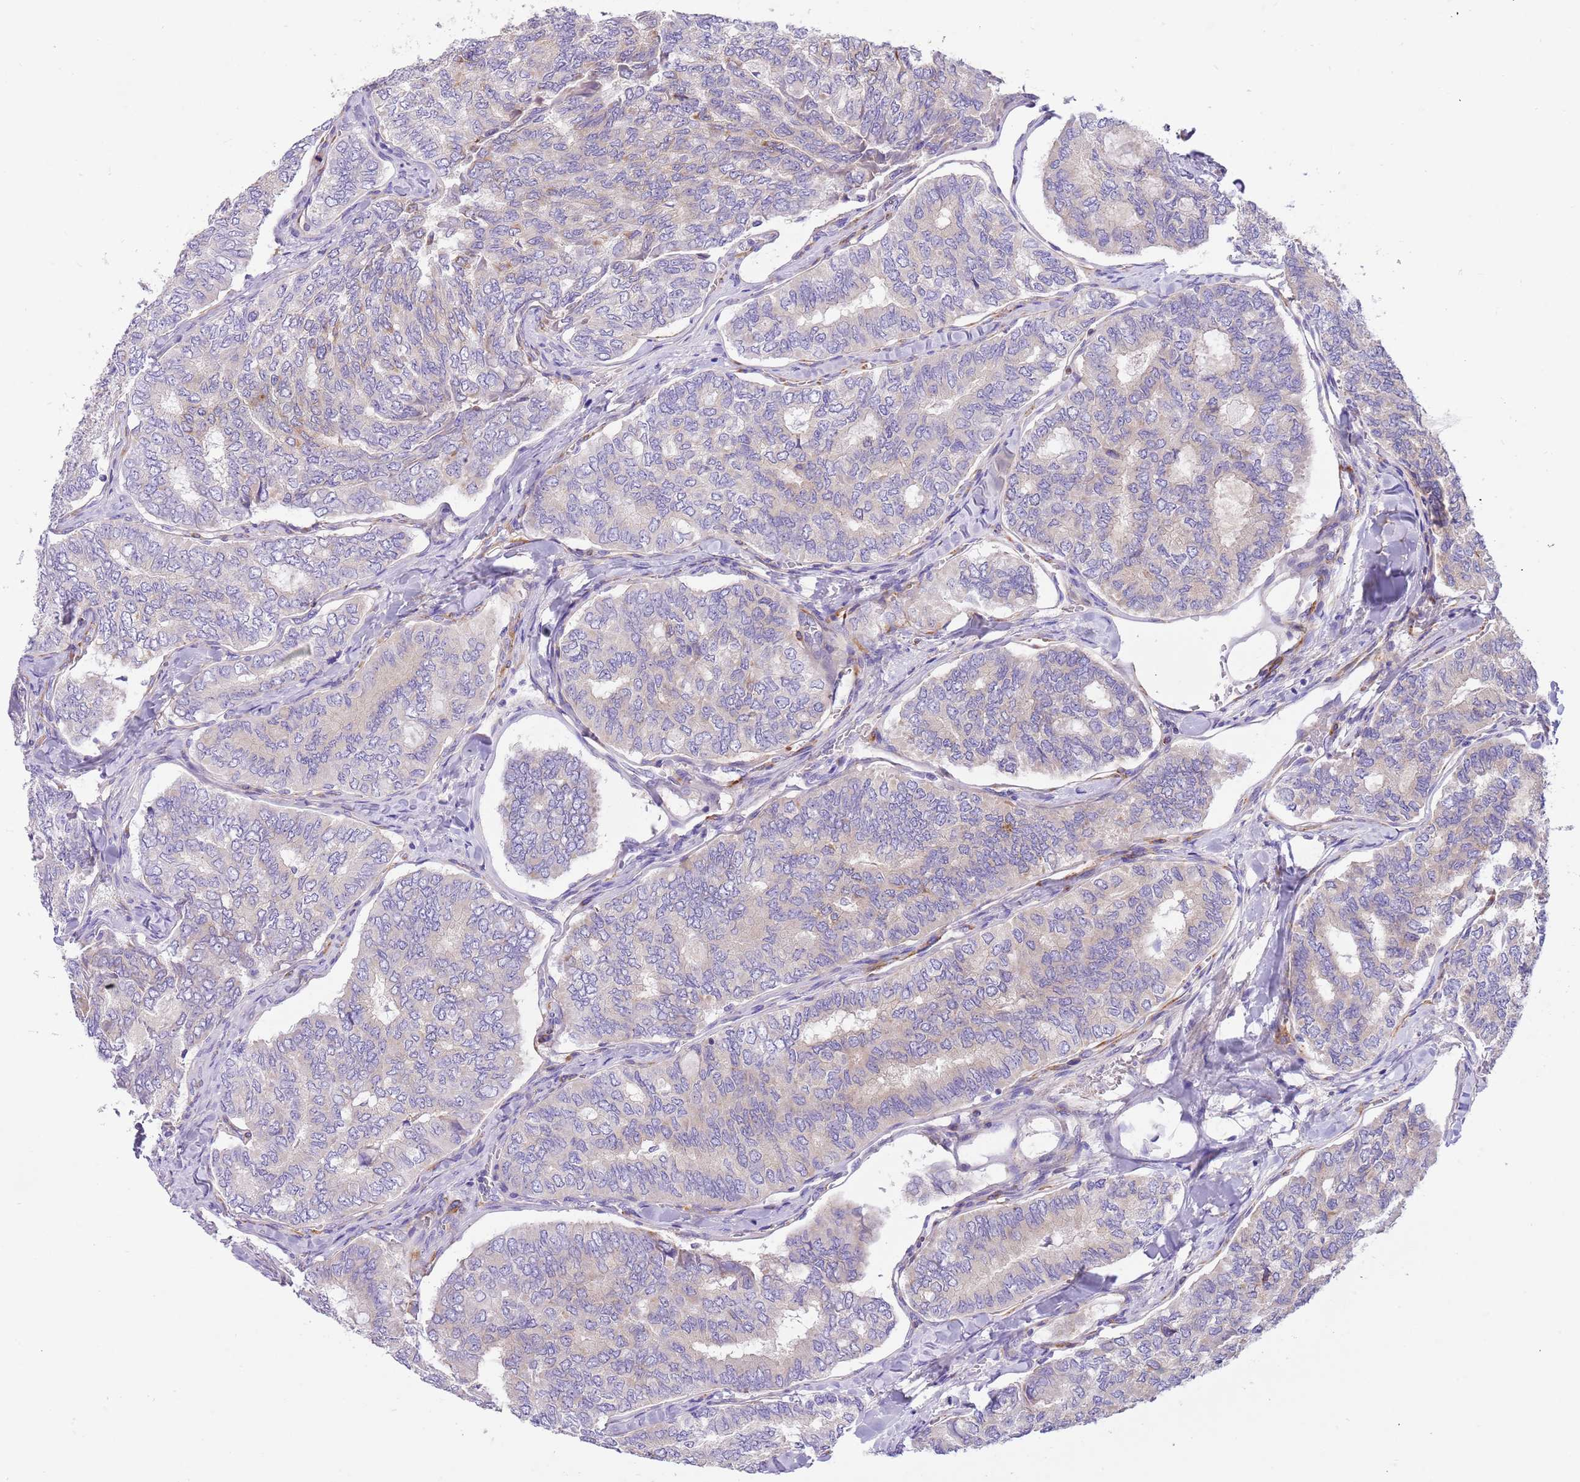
{"staining": {"intensity": "weak", "quantity": "<25%", "location": "cytoplasmic/membranous"}, "tissue": "thyroid cancer", "cell_type": "Tumor cells", "image_type": "cancer", "snomed": [{"axis": "morphology", "description": "Papillary adenocarcinoma, NOS"}, {"axis": "topography", "description": "Thyroid gland"}], "caption": "Tumor cells show no significant staining in thyroid papillary adenocarcinoma.", "gene": "SERINC3", "patient": {"sex": "female", "age": 35}}